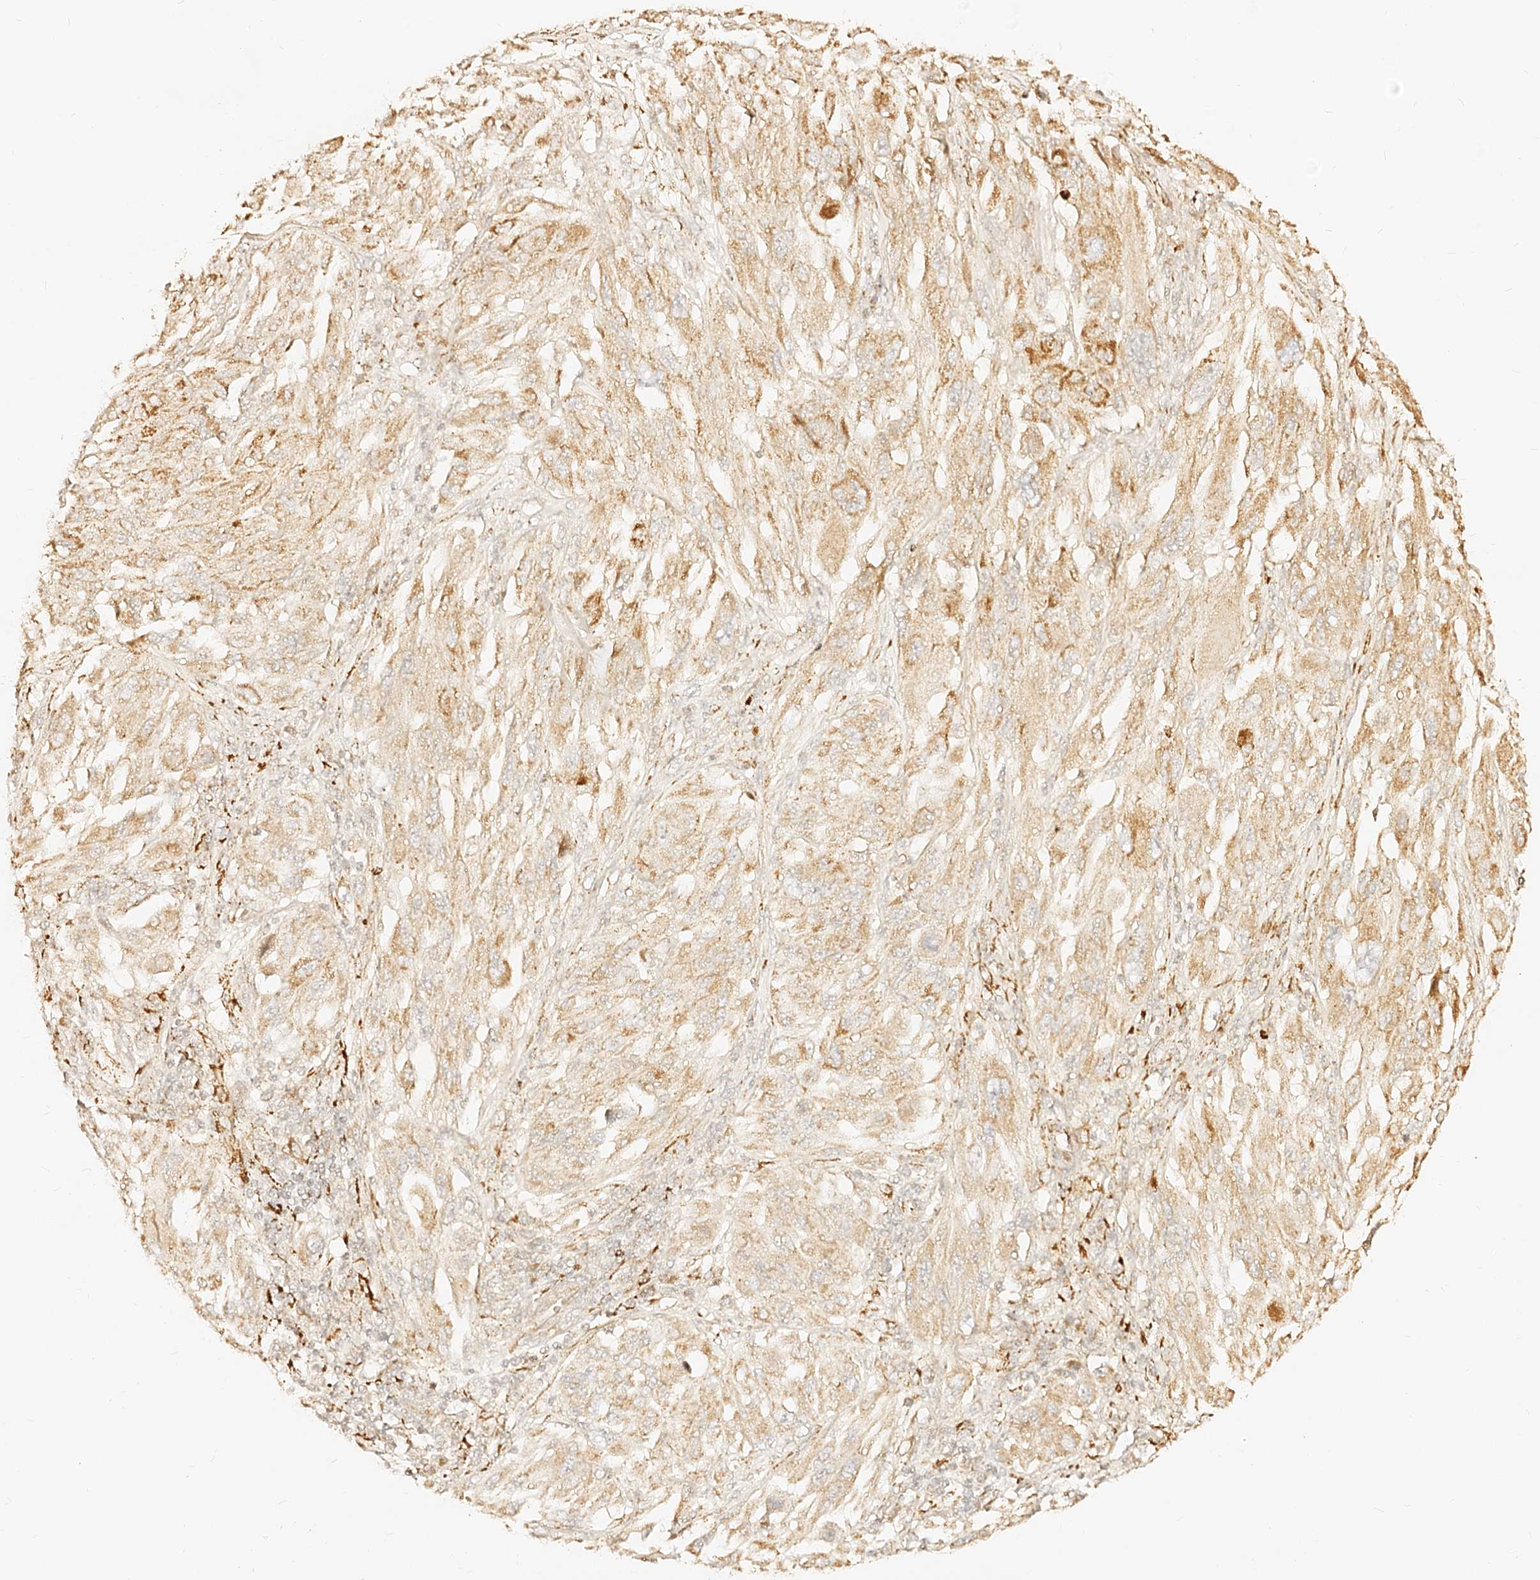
{"staining": {"intensity": "moderate", "quantity": ">75%", "location": "cytoplasmic/membranous"}, "tissue": "melanoma", "cell_type": "Tumor cells", "image_type": "cancer", "snomed": [{"axis": "morphology", "description": "Malignant melanoma, NOS"}, {"axis": "topography", "description": "Skin"}], "caption": "Immunohistochemical staining of human melanoma shows moderate cytoplasmic/membranous protein staining in approximately >75% of tumor cells.", "gene": "MAOB", "patient": {"sex": "female", "age": 91}}